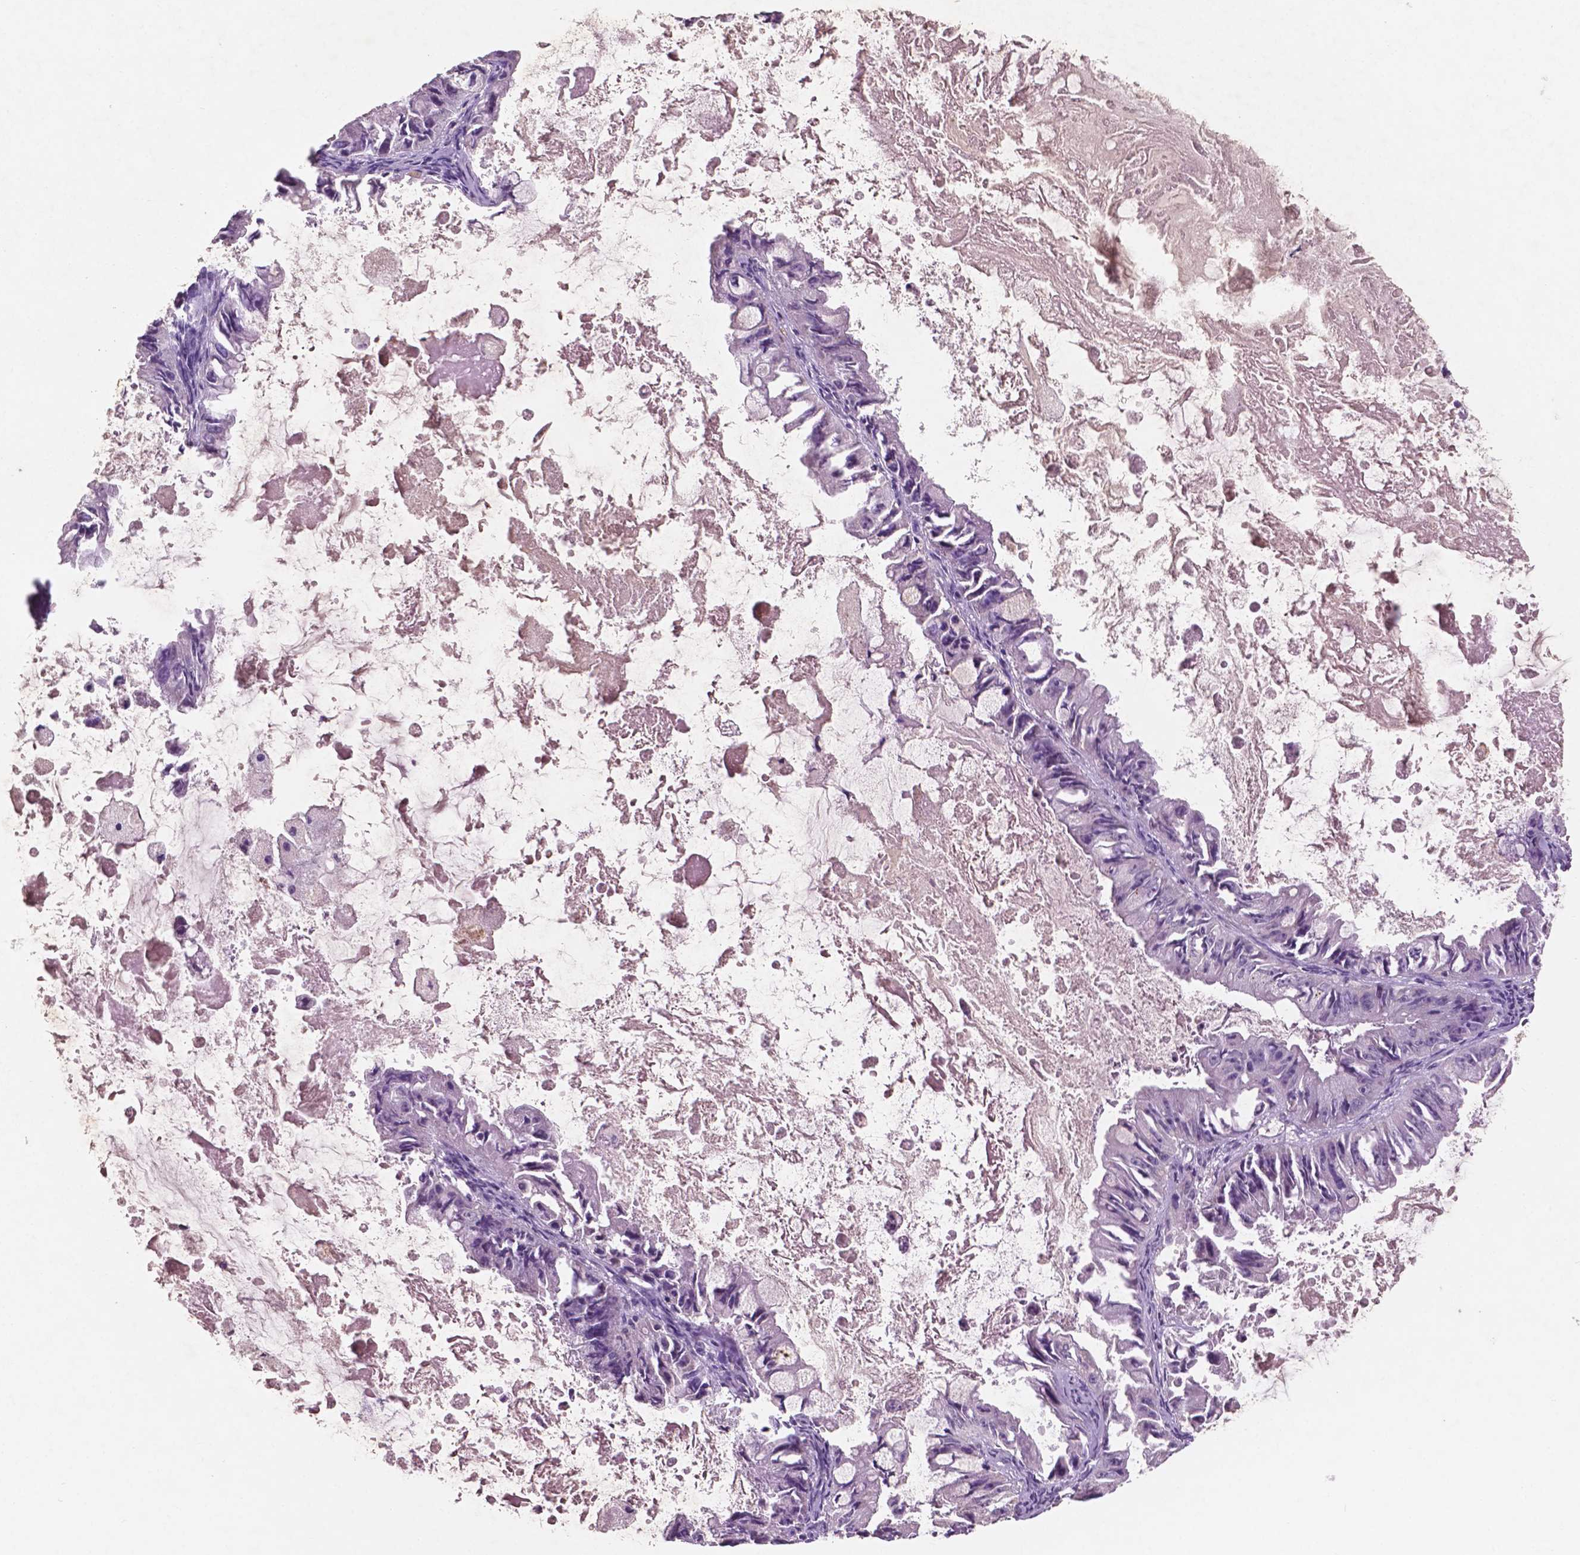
{"staining": {"intensity": "moderate", "quantity": "25%-75%", "location": "cytoplasmic/membranous"}, "tissue": "ovarian cancer", "cell_type": "Tumor cells", "image_type": "cancer", "snomed": [{"axis": "morphology", "description": "Cystadenocarcinoma, mucinous, NOS"}, {"axis": "topography", "description": "Ovary"}], "caption": "Immunohistochemistry staining of ovarian cancer (mucinous cystadenocarcinoma), which demonstrates medium levels of moderate cytoplasmic/membranous staining in approximately 25%-75% of tumor cells indicating moderate cytoplasmic/membranous protein staining. The staining was performed using DAB (brown) for protein detection and nuclei were counterstained in hematoxylin (blue).", "gene": "CHPT1", "patient": {"sex": "female", "age": 61}}